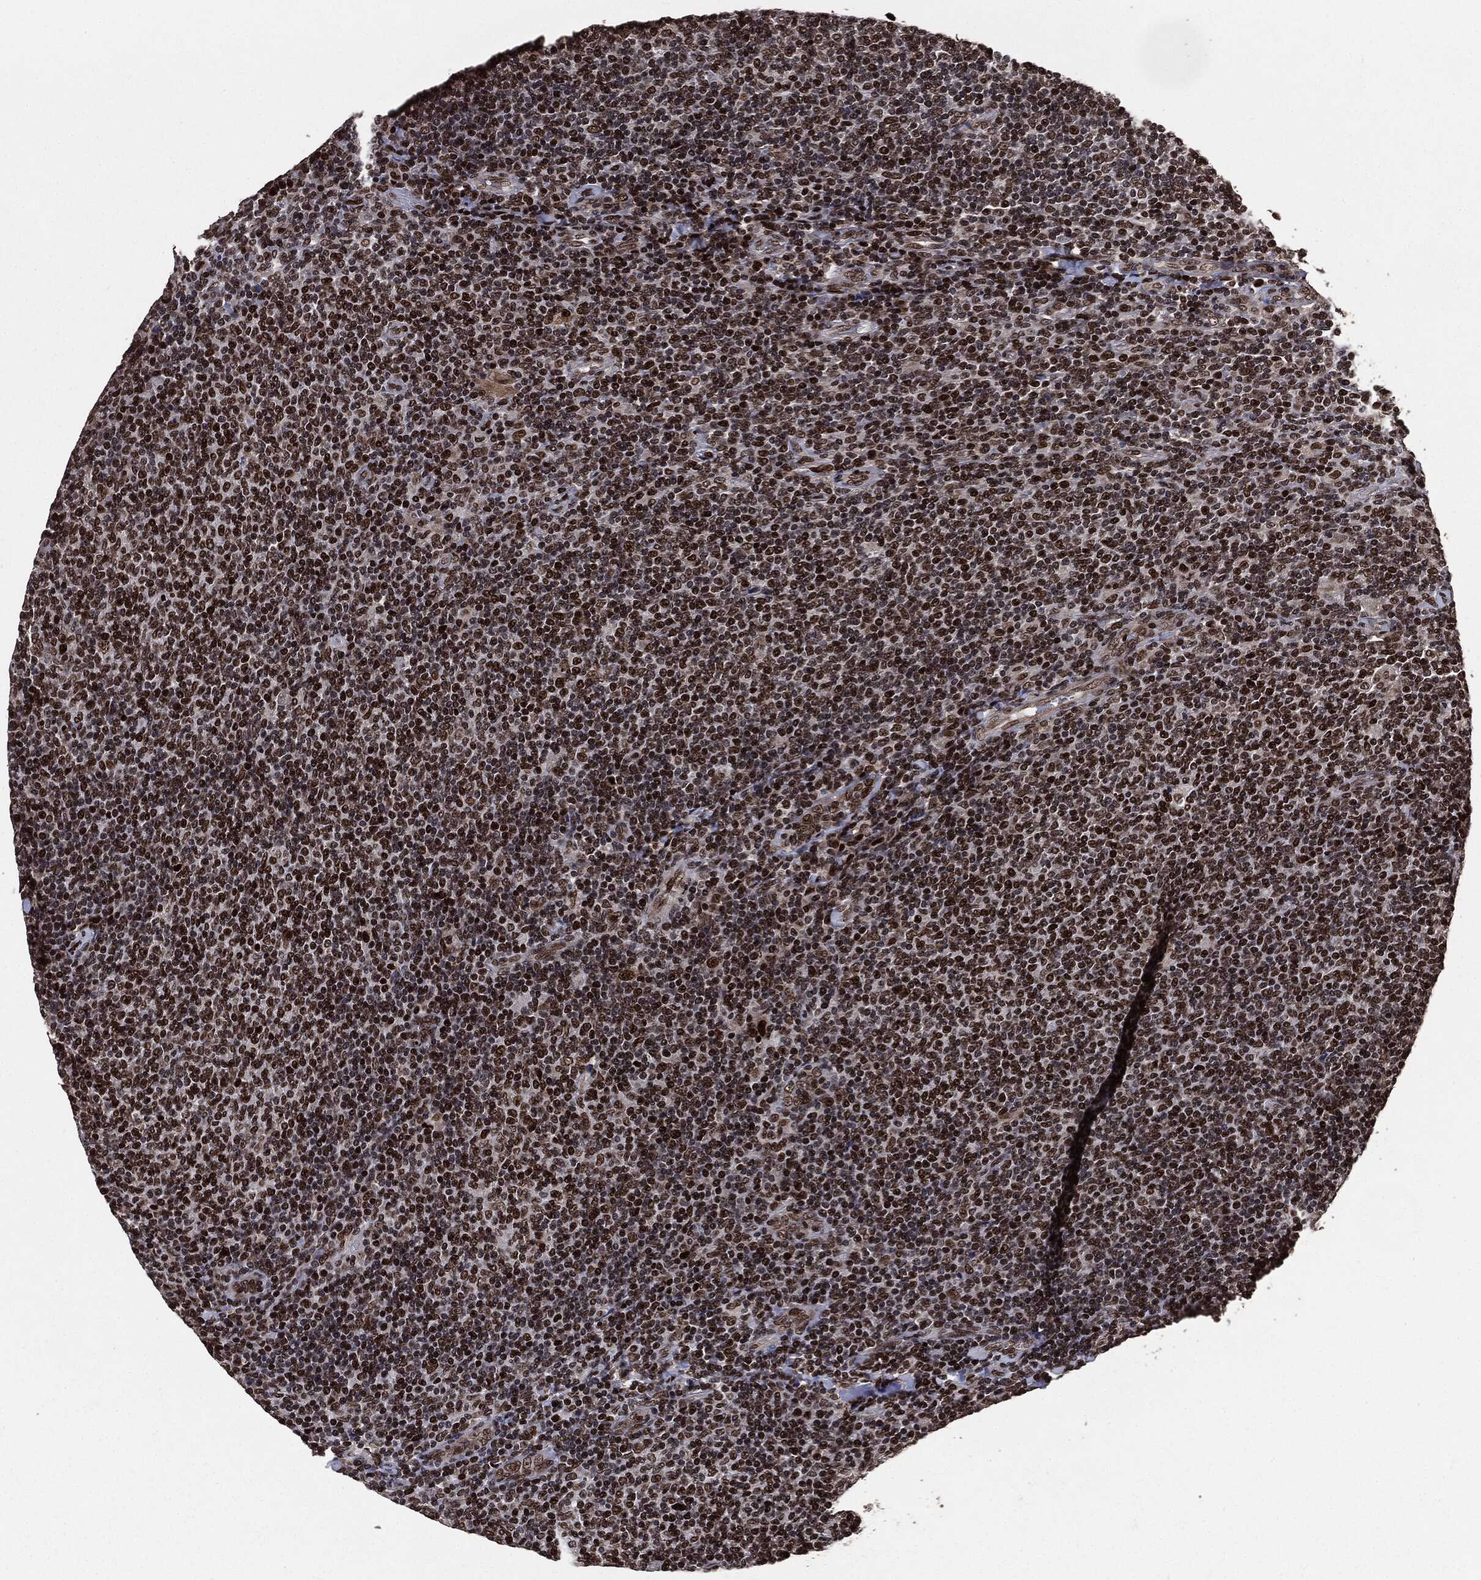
{"staining": {"intensity": "strong", "quantity": ">75%", "location": "nuclear"}, "tissue": "lymphoma", "cell_type": "Tumor cells", "image_type": "cancer", "snomed": [{"axis": "morphology", "description": "Malignant lymphoma, non-Hodgkin's type, Low grade"}, {"axis": "topography", "description": "Lymph node"}], "caption": "Immunohistochemistry image of lymphoma stained for a protein (brown), which displays high levels of strong nuclear staining in approximately >75% of tumor cells.", "gene": "DVL2", "patient": {"sex": "male", "age": 52}}